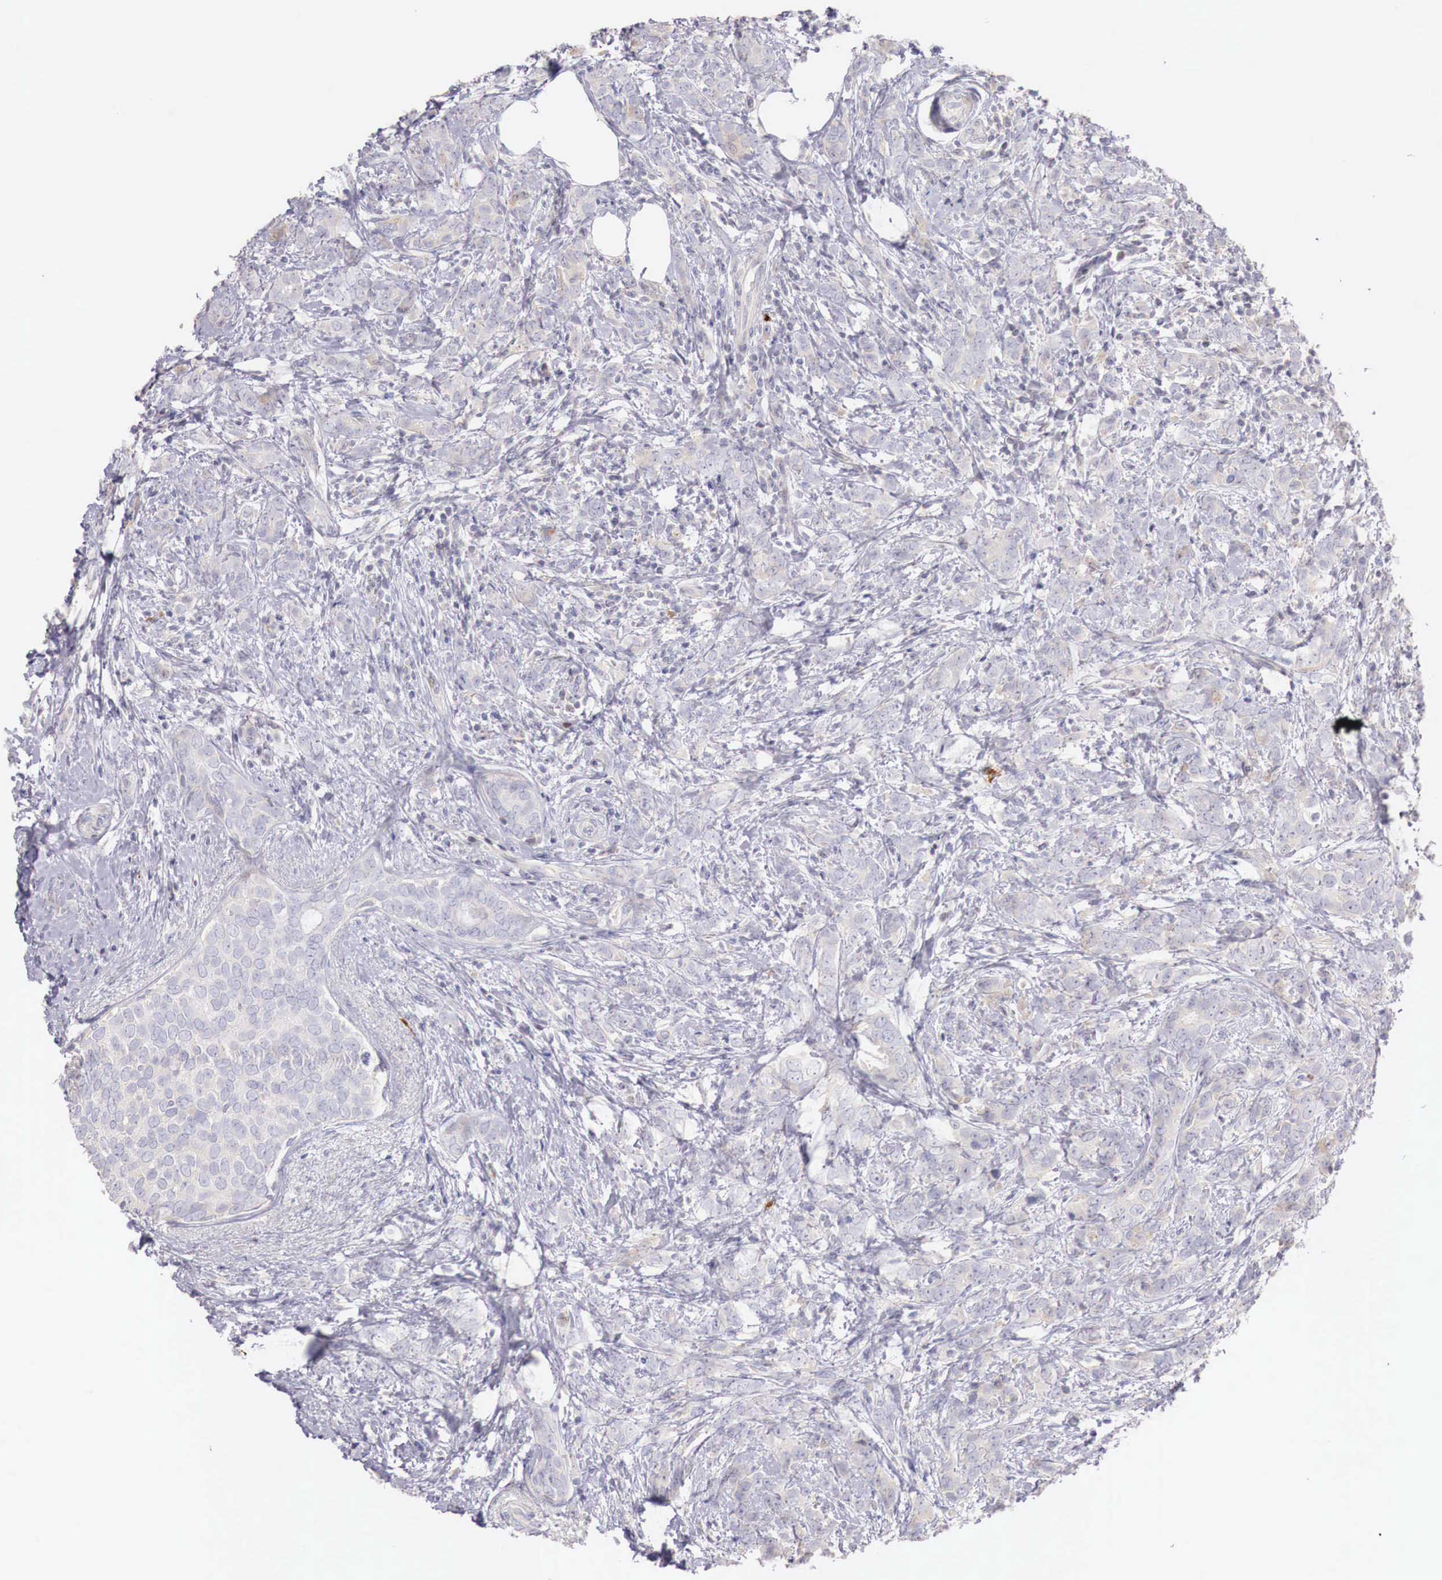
{"staining": {"intensity": "negative", "quantity": "none", "location": "none"}, "tissue": "breast cancer", "cell_type": "Tumor cells", "image_type": "cancer", "snomed": [{"axis": "morphology", "description": "Duct carcinoma"}, {"axis": "topography", "description": "Breast"}], "caption": "The micrograph exhibits no significant expression in tumor cells of breast cancer.", "gene": "CLCN5", "patient": {"sex": "female", "age": 53}}